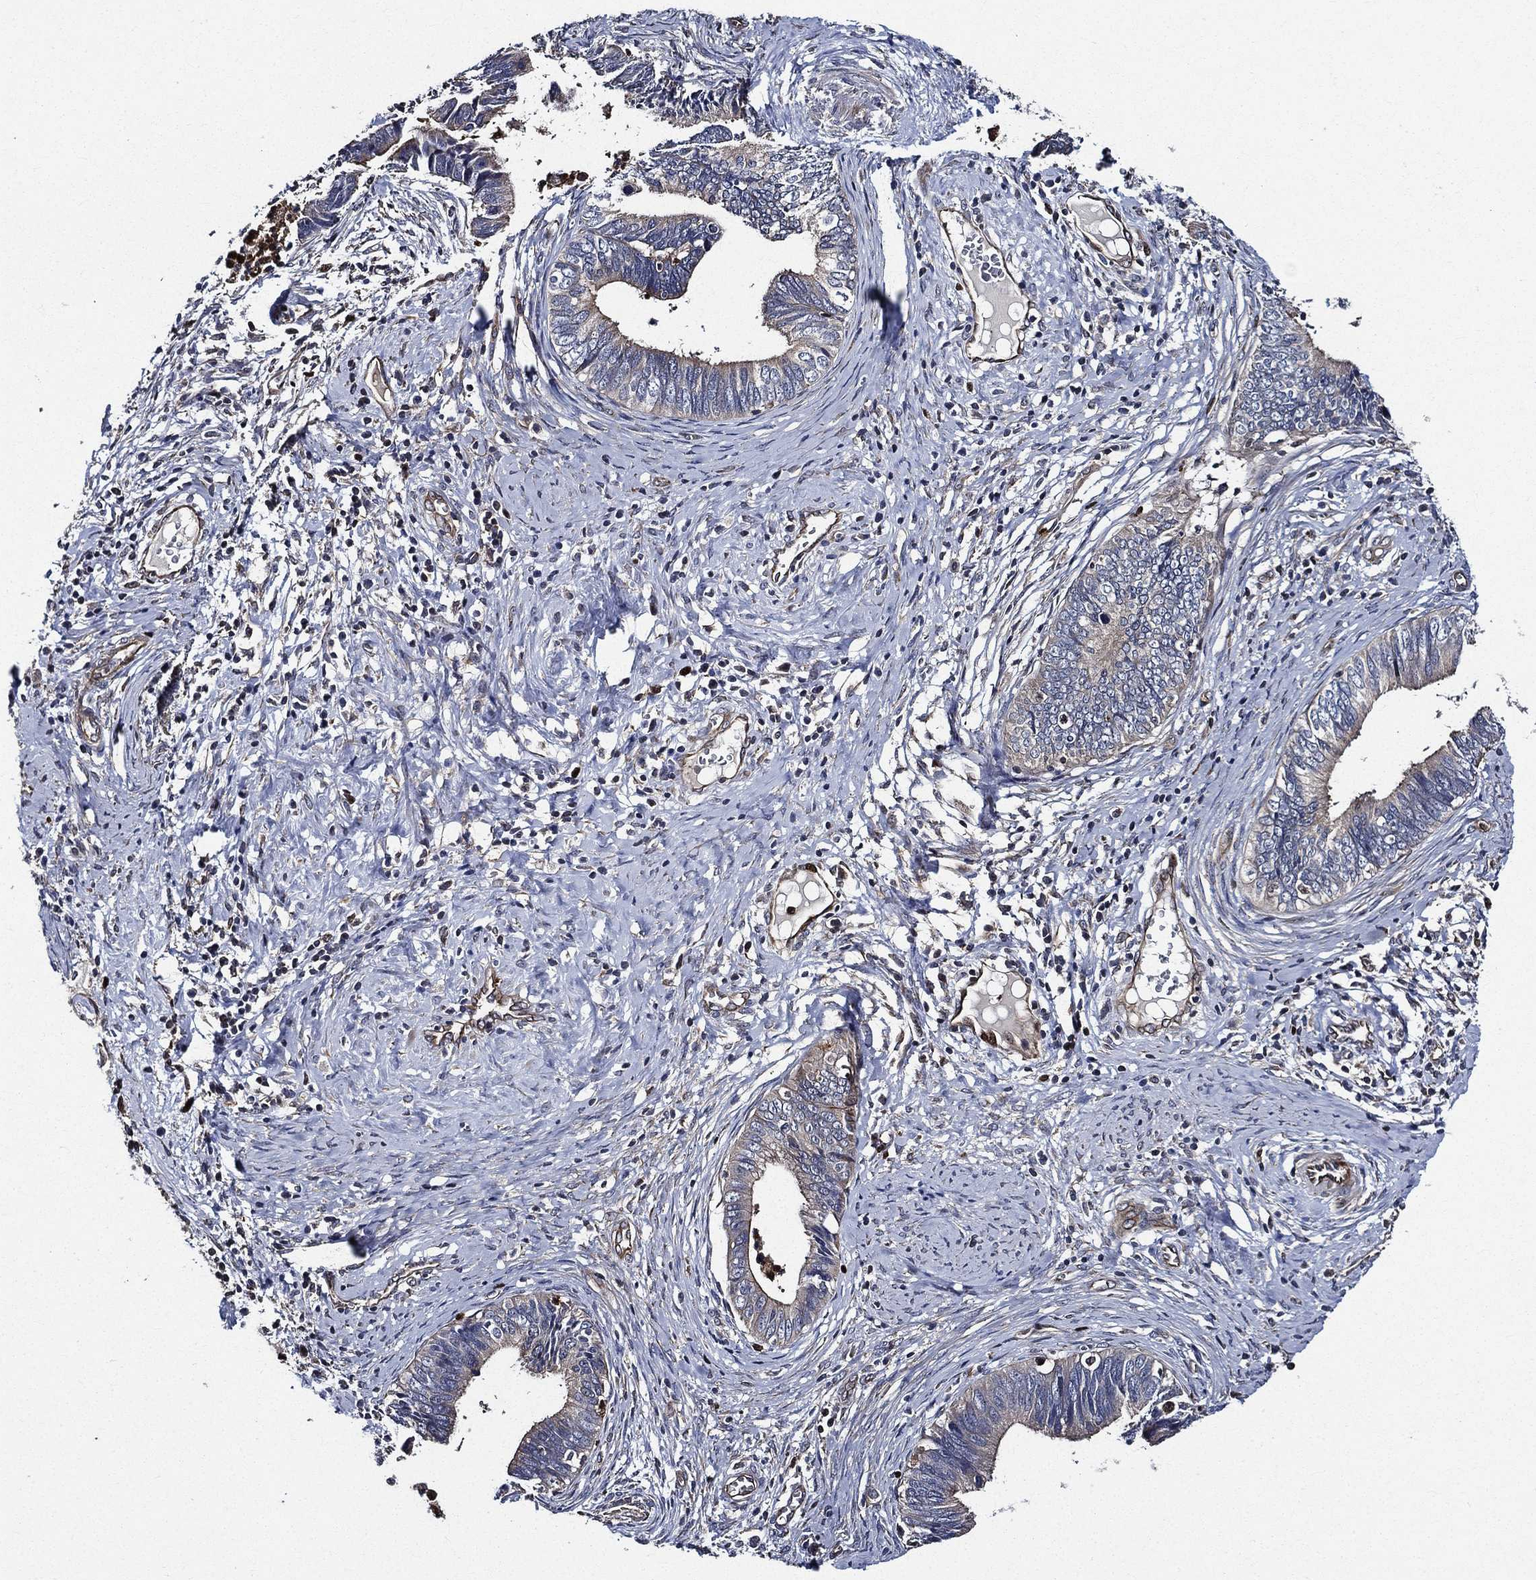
{"staining": {"intensity": "negative", "quantity": "none", "location": "none"}, "tissue": "cervical cancer", "cell_type": "Tumor cells", "image_type": "cancer", "snomed": [{"axis": "morphology", "description": "Adenocarcinoma, NOS"}, {"axis": "topography", "description": "Cervix"}], "caption": "Cervical cancer was stained to show a protein in brown. There is no significant expression in tumor cells.", "gene": "KIF20B", "patient": {"sex": "female", "age": 42}}